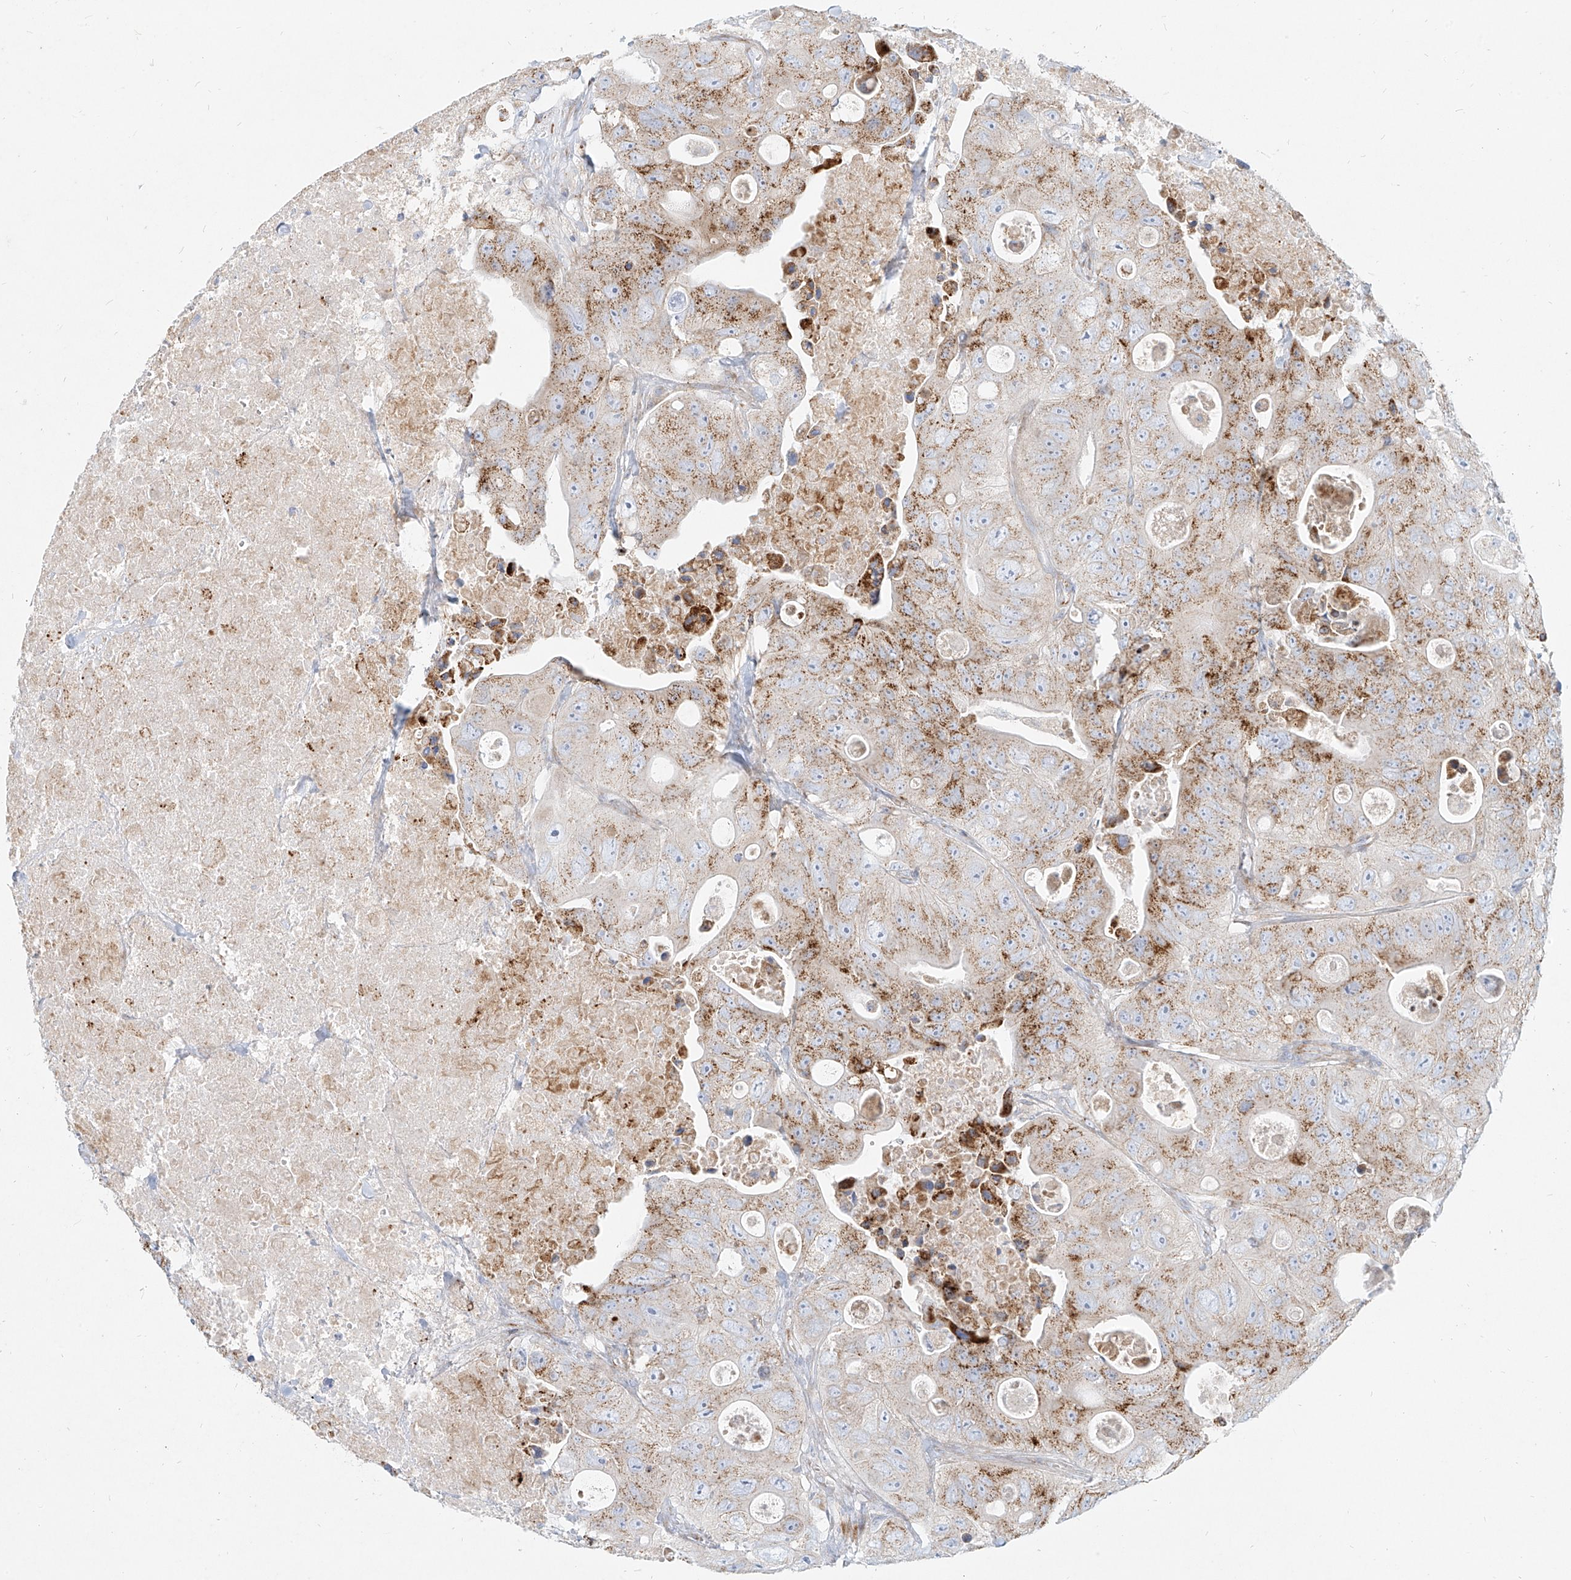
{"staining": {"intensity": "moderate", "quantity": "25%-75%", "location": "cytoplasmic/membranous"}, "tissue": "colorectal cancer", "cell_type": "Tumor cells", "image_type": "cancer", "snomed": [{"axis": "morphology", "description": "Adenocarcinoma, NOS"}, {"axis": "topography", "description": "Colon"}], "caption": "A high-resolution histopathology image shows immunohistochemistry (IHC) staining of colorectal cancer, which shows moderate cytoplasmic/membranous staining in approximately 25%-75% of tumor cells.", "gene": "MTX2", "patient": {"sex": "female", "age": 46}}